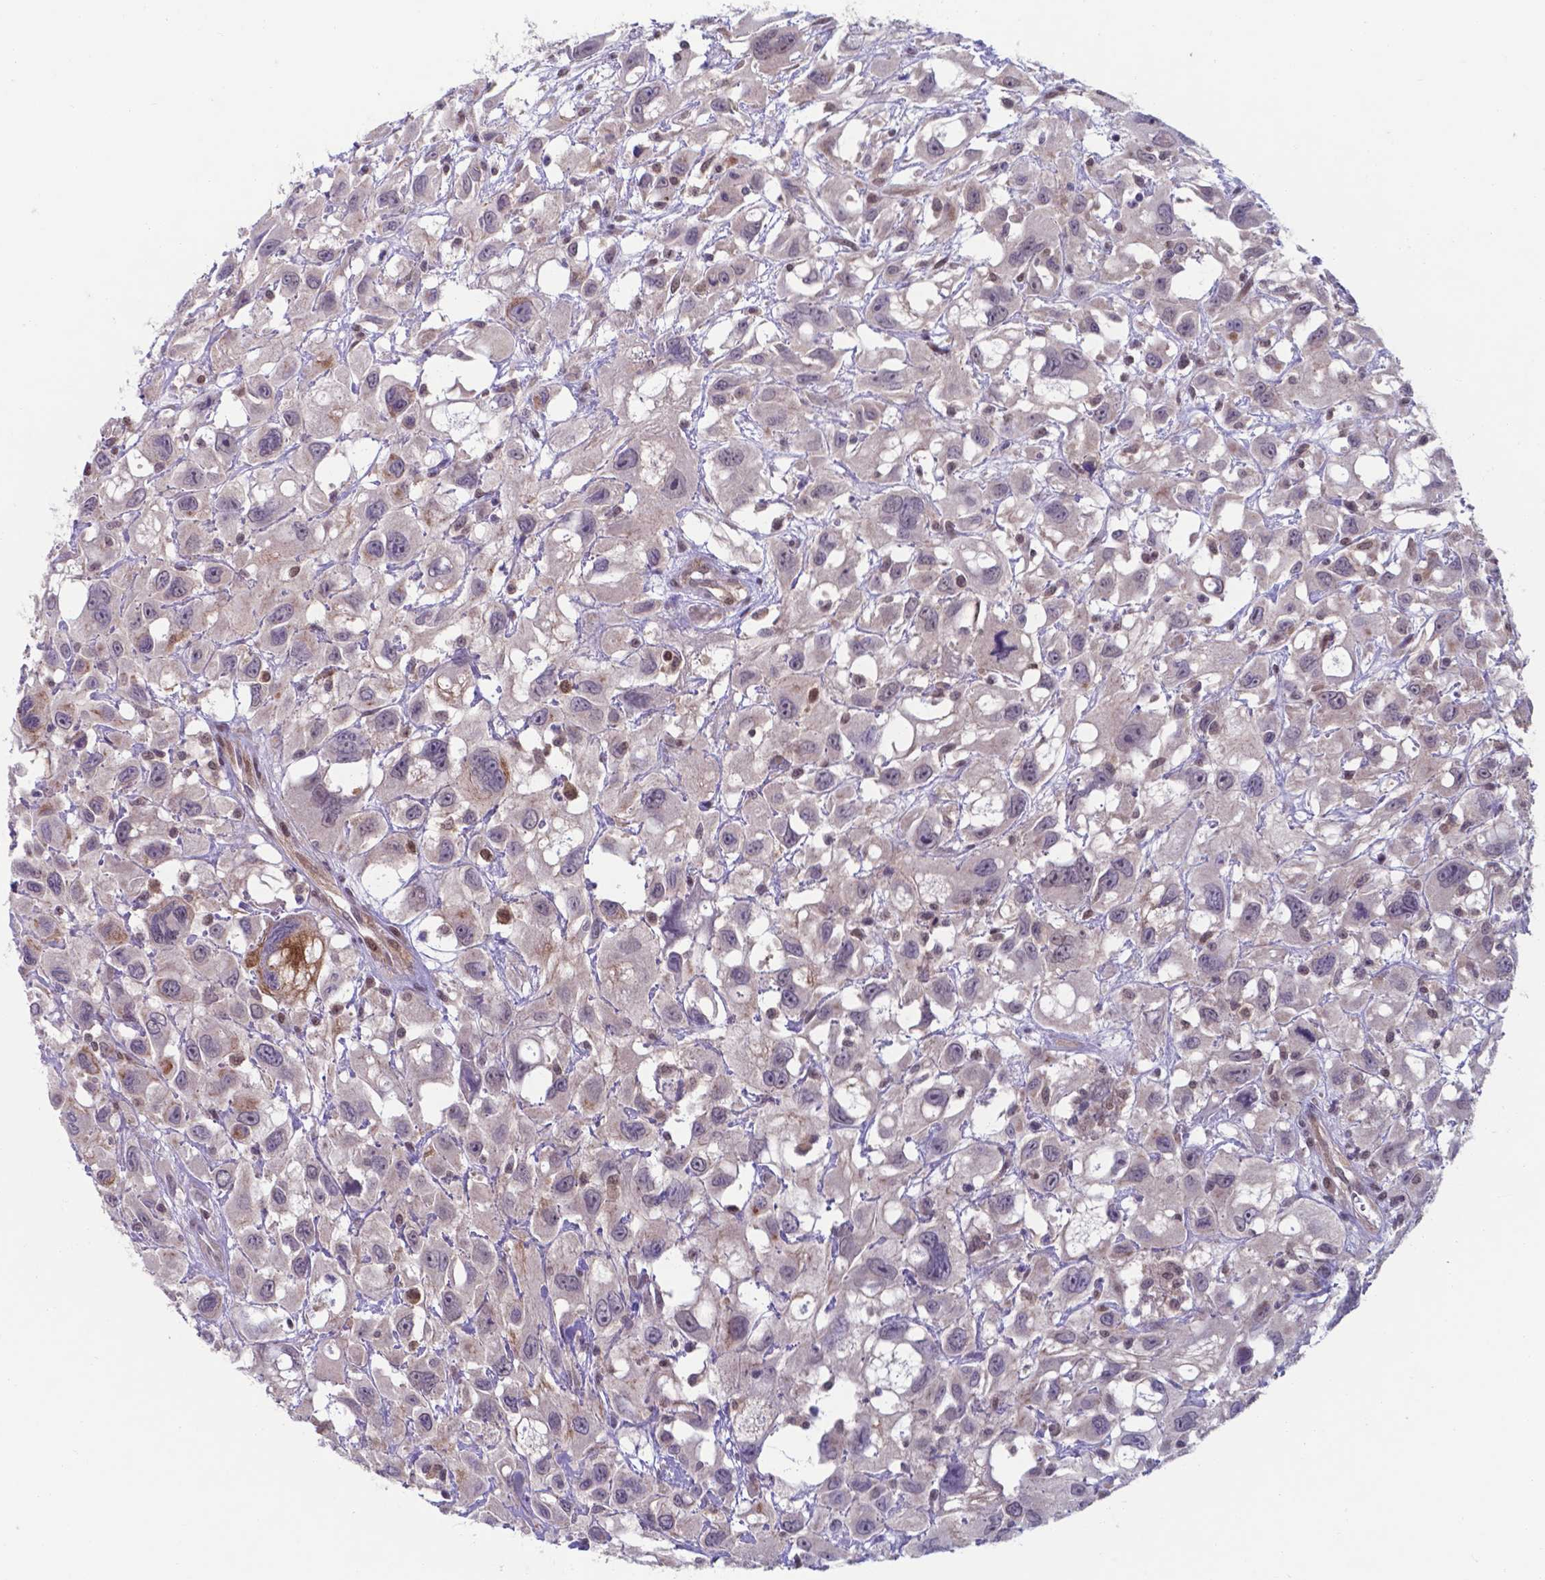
{"staining": {"intensity": "moderate", "quantity": "25%-75%", "location": "nuclear"}, "tissue": "head and neck cancer", "cell_type": "Tumor cells", "image_type": "cancer", "snomed": [{"axis": "morphology", "description": "Squamous cell carcinoma, NOS"}, {"axis": "morphology", "description": "Squamous cell carcinoma, metastatic, NOS"}, {"axis": "topography", "description": "Oral tissue"}, {"axis": "topography", "description": "Head-Neck"}], "caption": "Head and neck squamous cell carcinoma tissue reveals moderate nuclear positivity in approximately 25%-75% of tumor cells, visualized by immunohistochemistry.", "gene": "UBE2E2", "patient": {"sex": "female", "age": 85}}